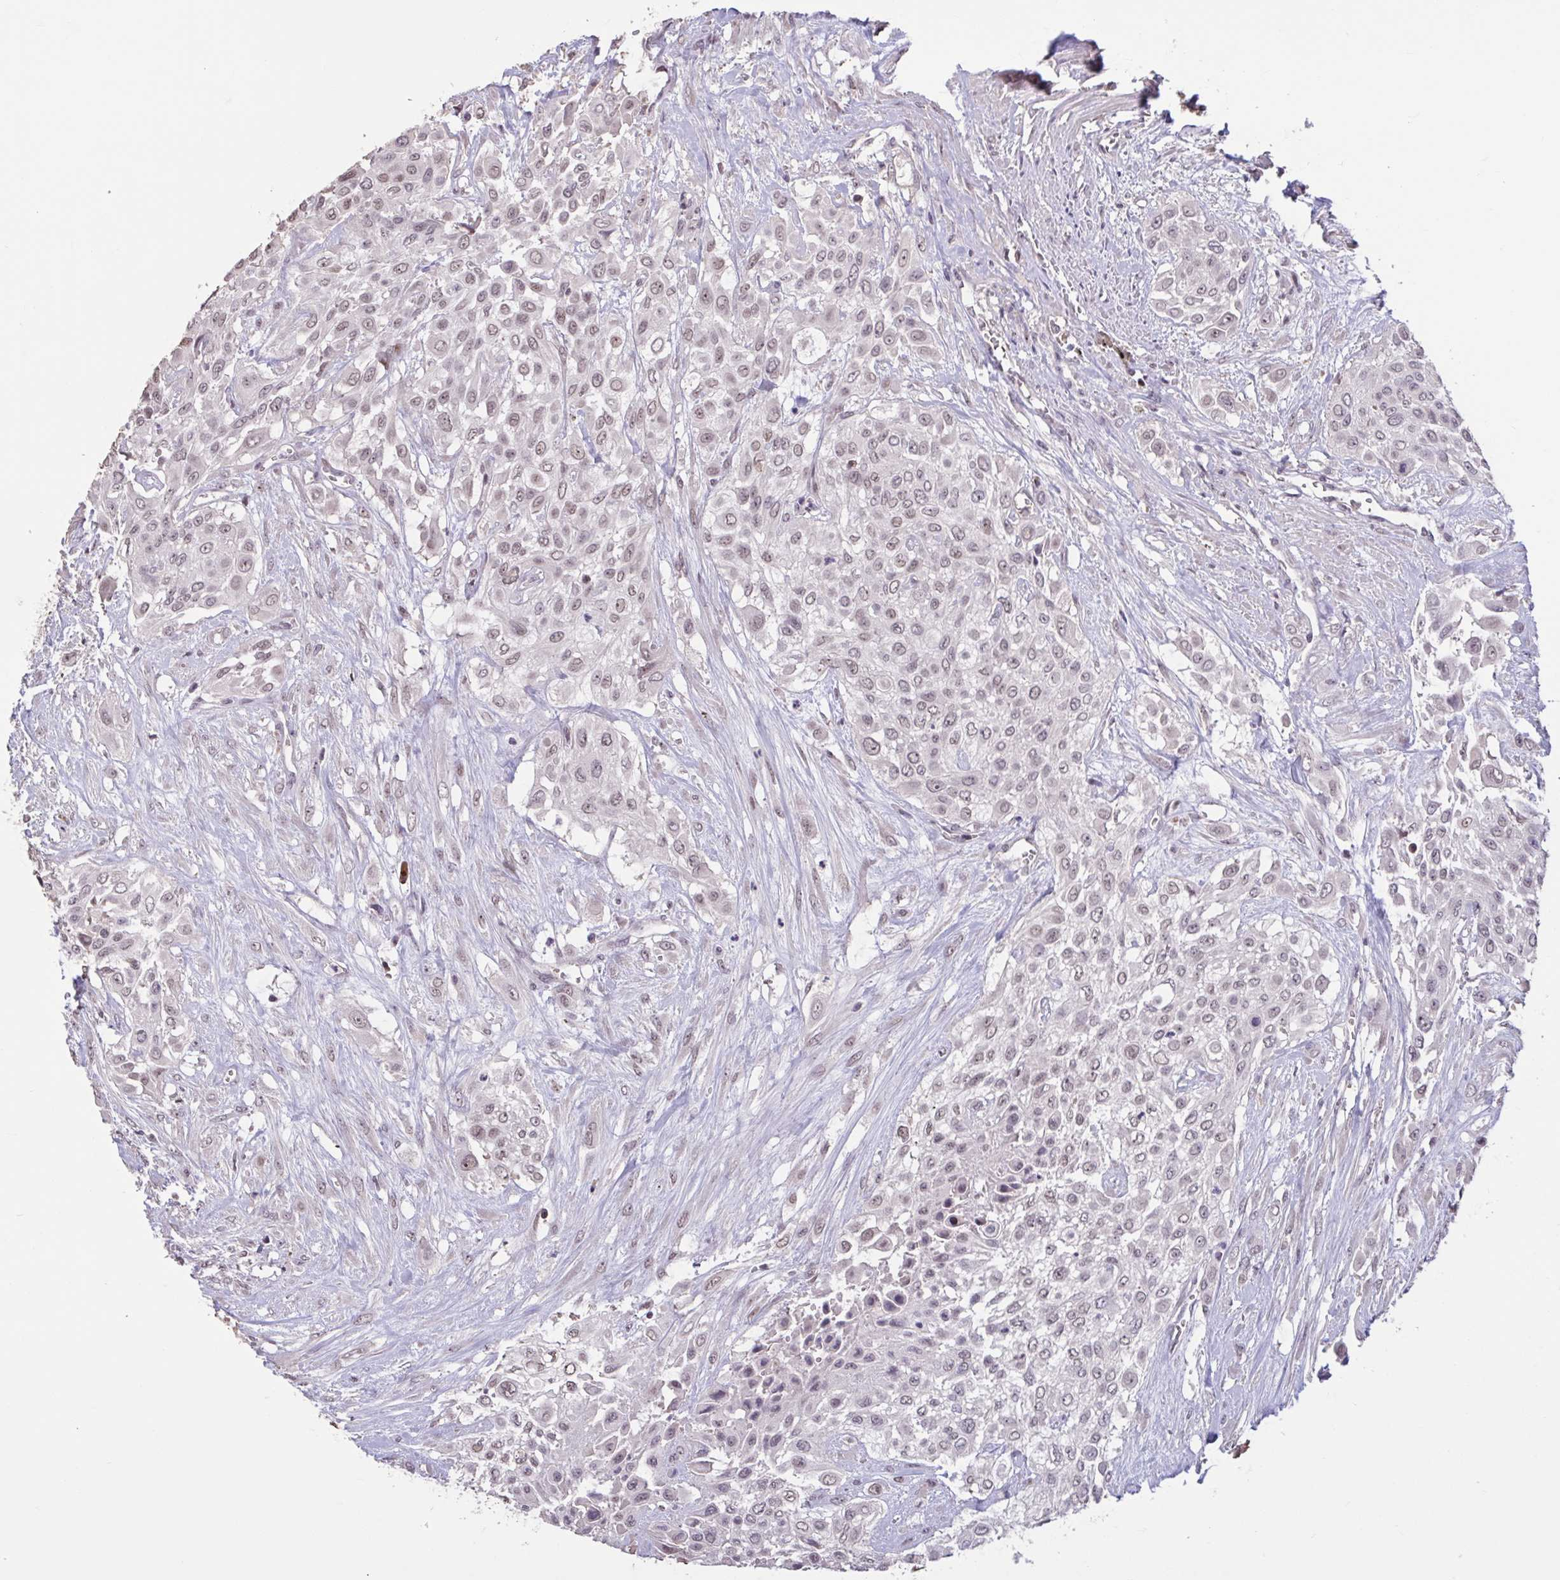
{"staining": {"intensity": "weak", "quantity": ">75%", "location": "nuclear"}, "tissue": "urothelial cancer", "cell_type": "Tumor cells", "image_type": "cancer", "snomed": [{"axis": "morphology", "description": "Urothelial carcinoma, High grade"}, {"axis": "topography", "description": "Urinary bladder"}], "caption": "Tumor cells display low levels of weak nuclear positivity in approximately >75% of cells in urothelial cancer. Immunohistochemistry (ihc) stains the protein in brown and the nuclei are stained blue.", "gene": "ZNF414", "patient": {"sex": "male", "age": 57}}